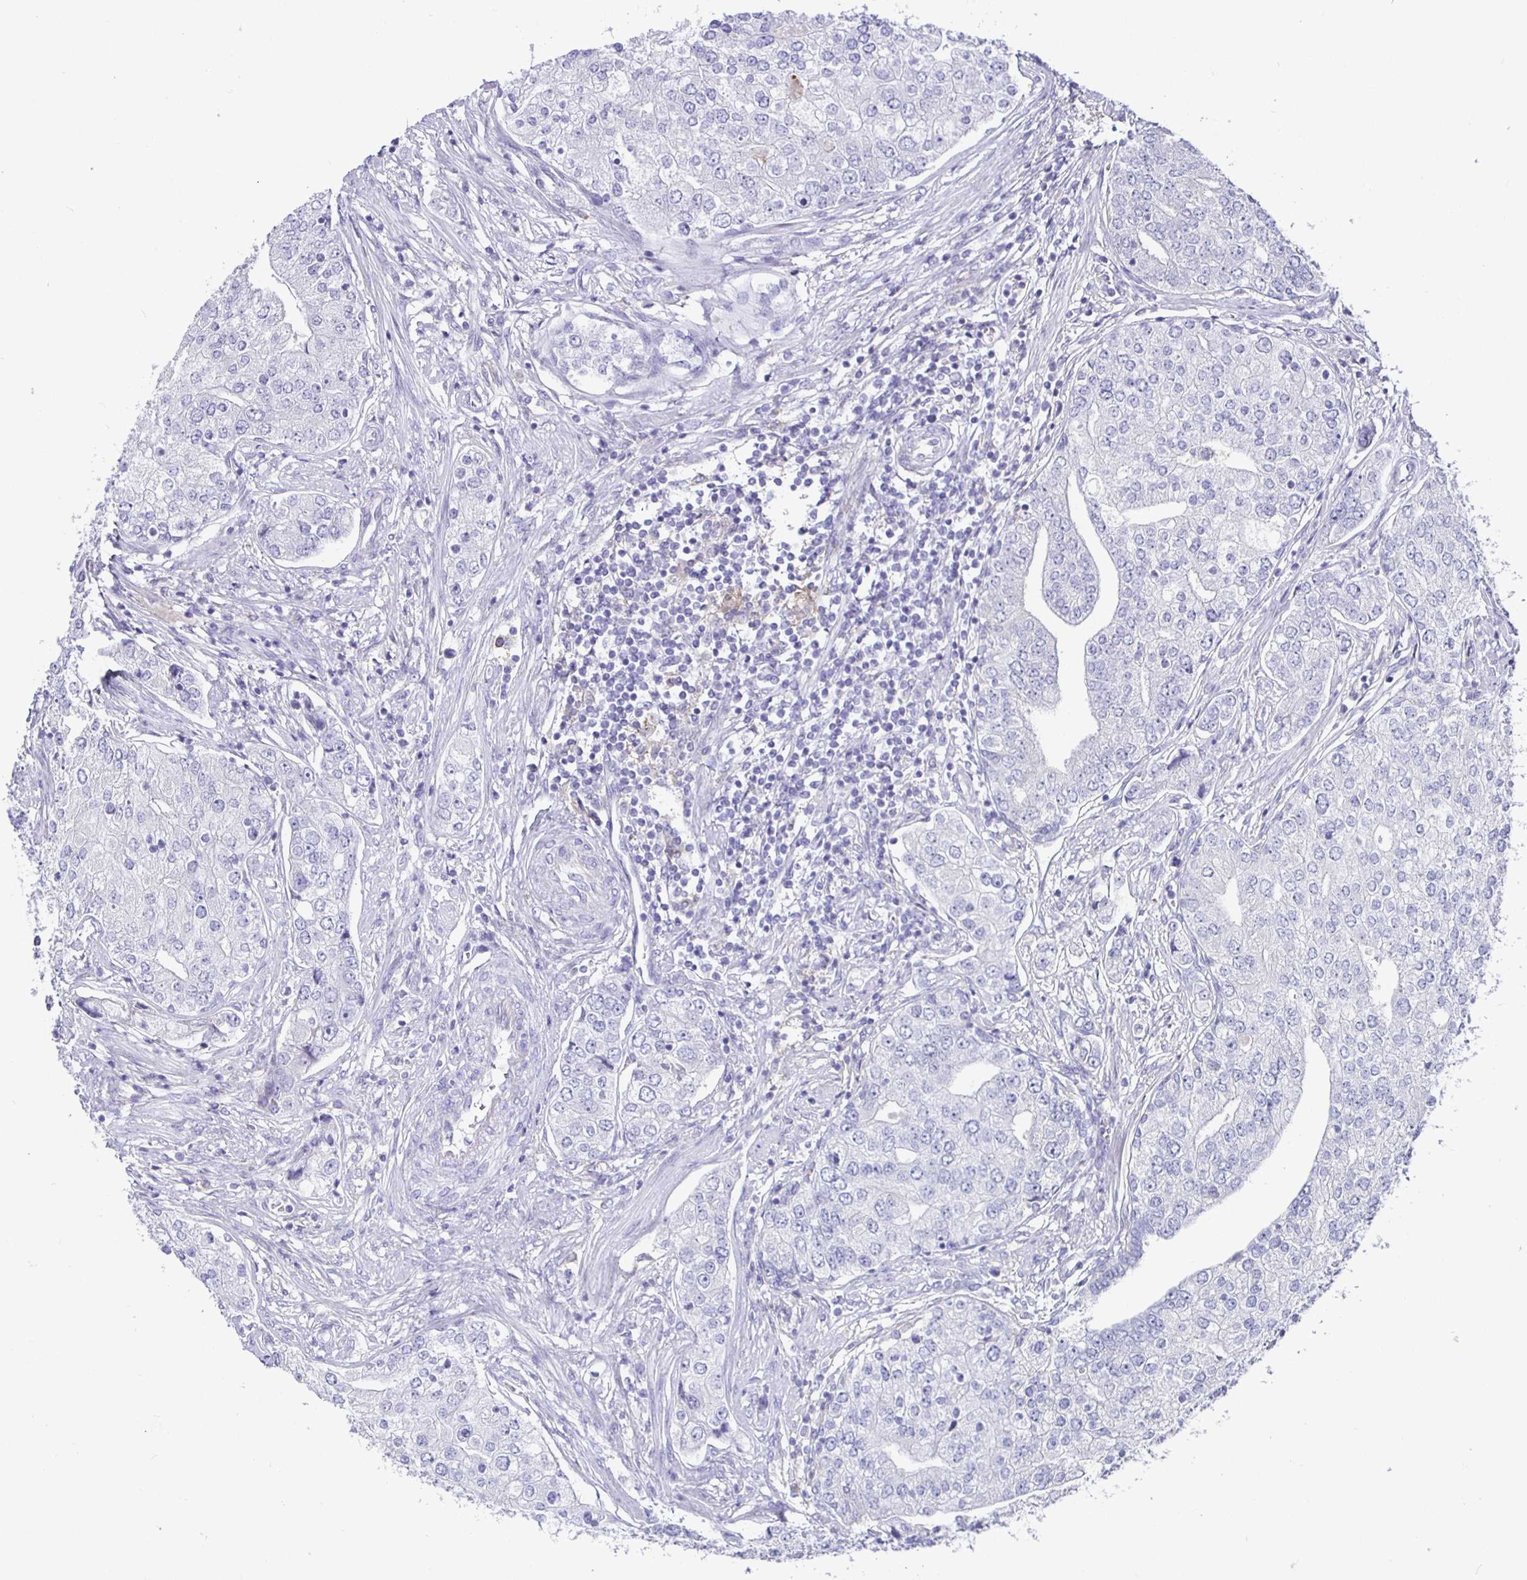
{"staining": {"intensity": "negative", "quantity": "none", "location": "none"}, "tissue": "prostate cancer", "cell_type": "Tumor cells", "image_type": "cancer", "snomed": [{"axis": "morphology", "description": "Adenocarcinoma, High grade"}, {"axis": "topography", "description": "Prostate"}], "caption": "Immunohistochemical staining of human prostate high-grade adenocarcinoma exhibits no significant positivity in tumor cells.", "gene": "SIRPA", "patient": {"sex": "male", "age": 60}}